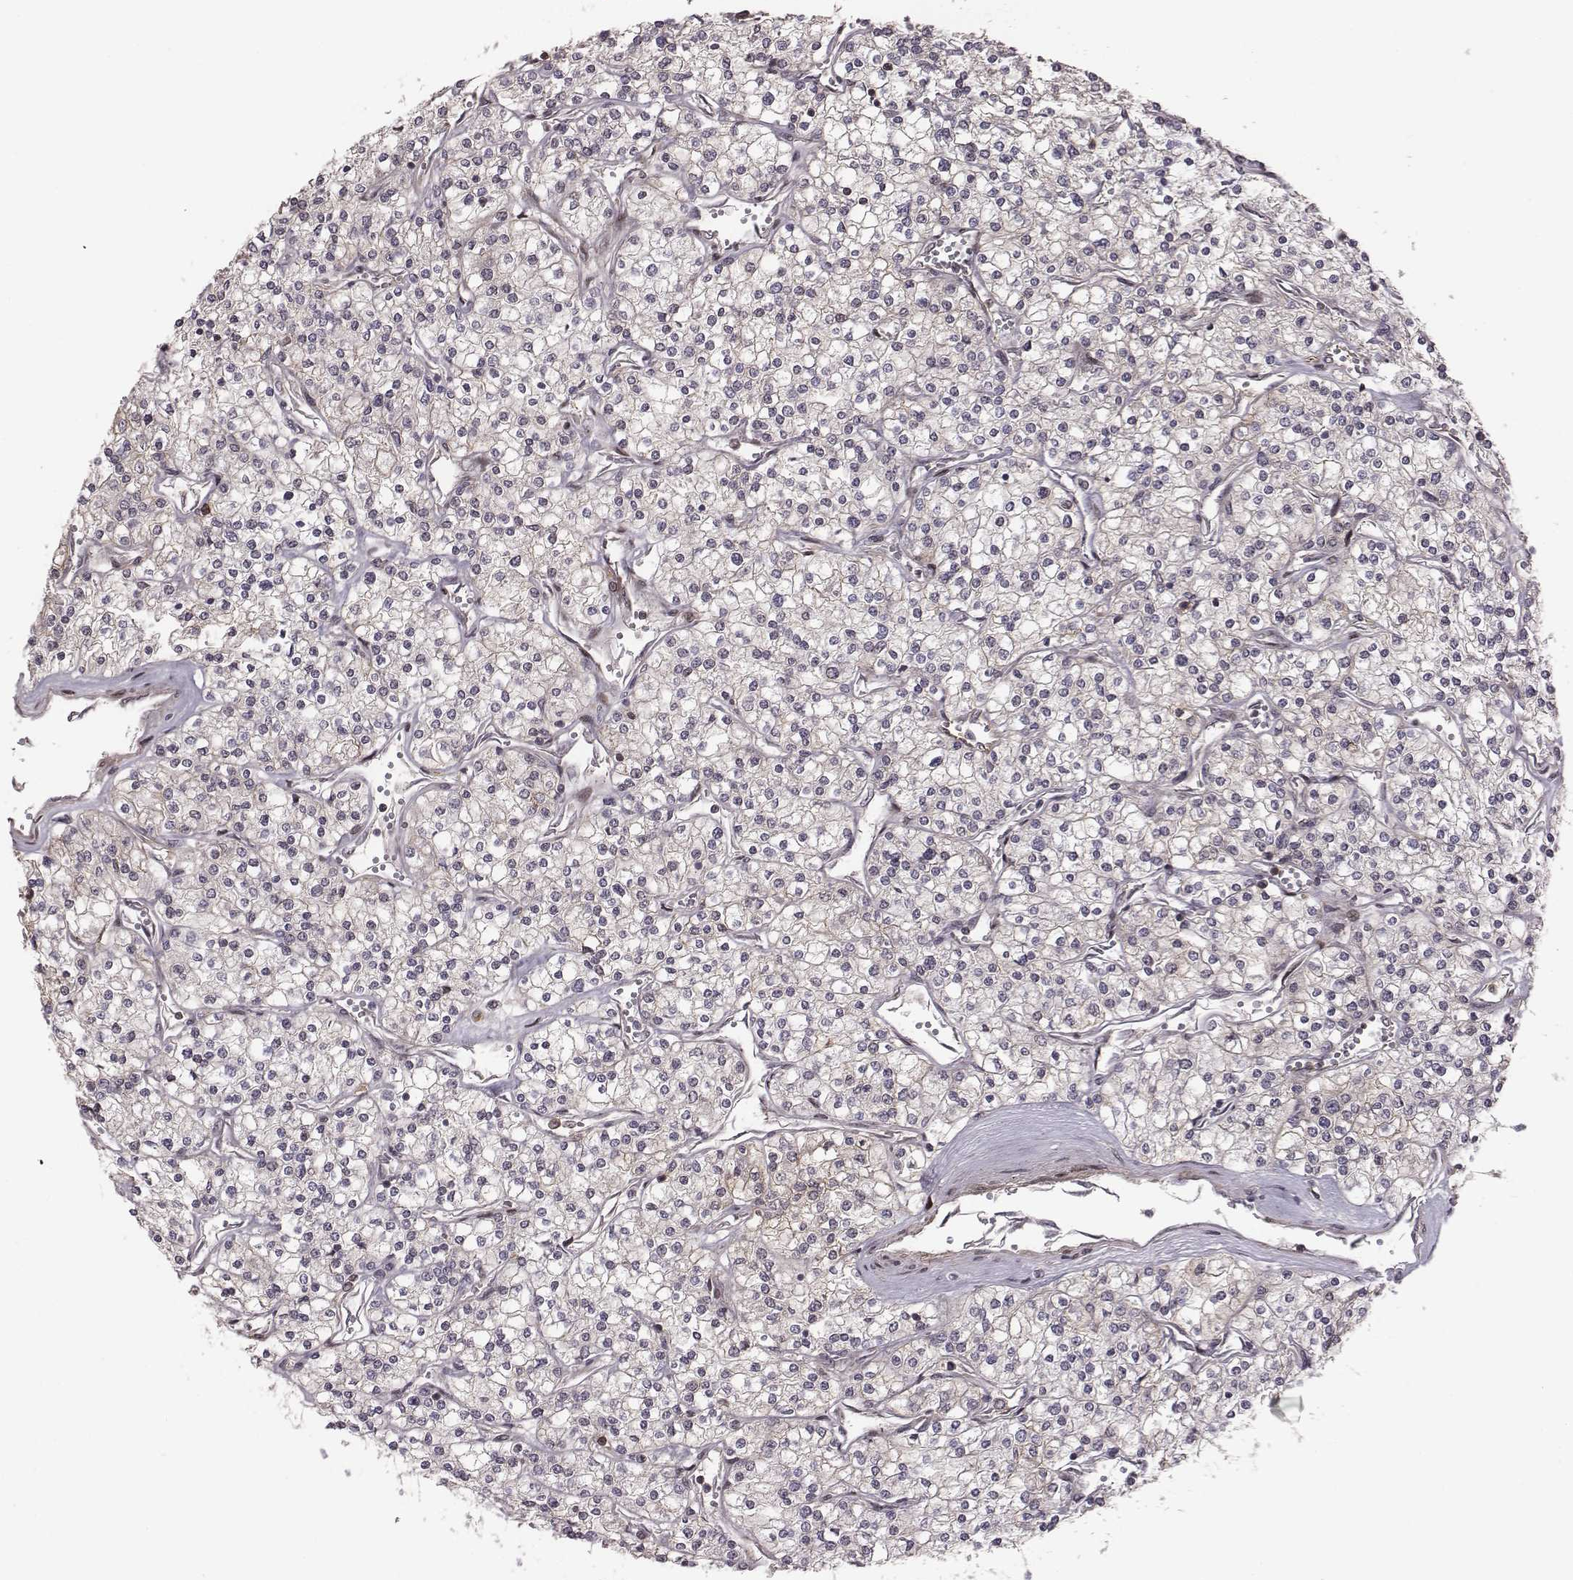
{"staining": {"intensity": "negative", "quantity": "none", "location": "none"}, "tissue": "renal cancer", "cell_type": "Tumor cells", "image_type": "cancer", "snomed": [{"axis": "morphology", "description": "Adenocarcinoma, NOS"}, {"axis": "topography", "description": "Kidney"}], "caption": "Renal cancer stained for a protein using immunohistochemistry reveals no expression tumor cells.", "gene": "RPL3", "patient": {"sex": "male", "age": 80}}